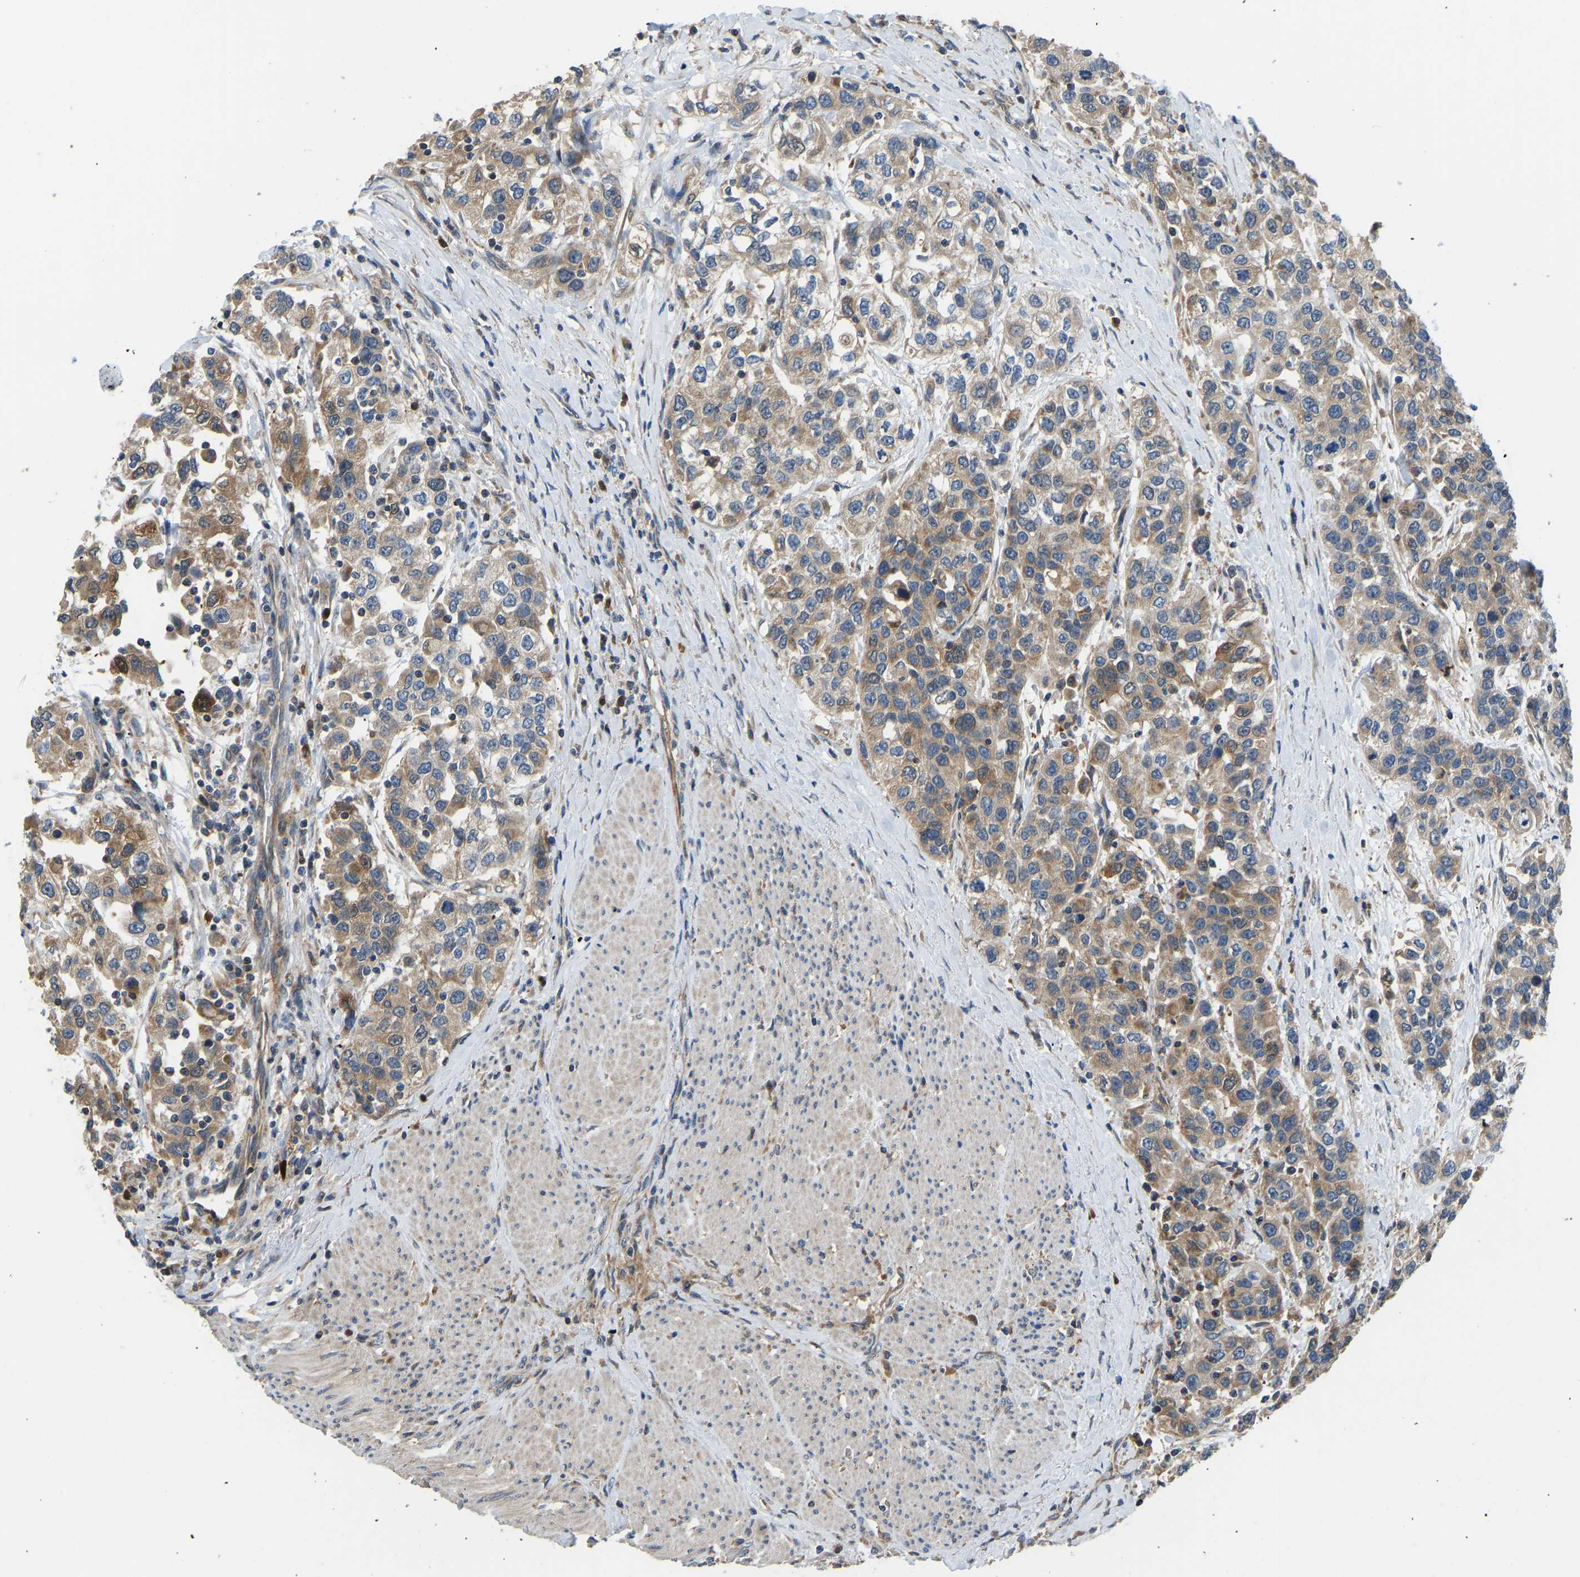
{"staining": {"intensity": "moderate", "quantity": ">75%", "location": "cytoplasmic/membranous"}, "tissue": "urothelial cancer", "cell_type": "Tumor cells", "image_type": "cancer", "snomed": [{"axis": "morphology", "description": "Urothelial carcinoma, High grade"}, {"axis": "topography", "description": "Urinary bladder"}], "caption": "Moderate cytoplasmic/membranous staining for a protein is present in approximately >75% of tumor cells of urothelial carcinoma (high-grade) using immunohistochemistry.", "gene": "RBP1", "patient": {"sex": "female", "age": 80}}